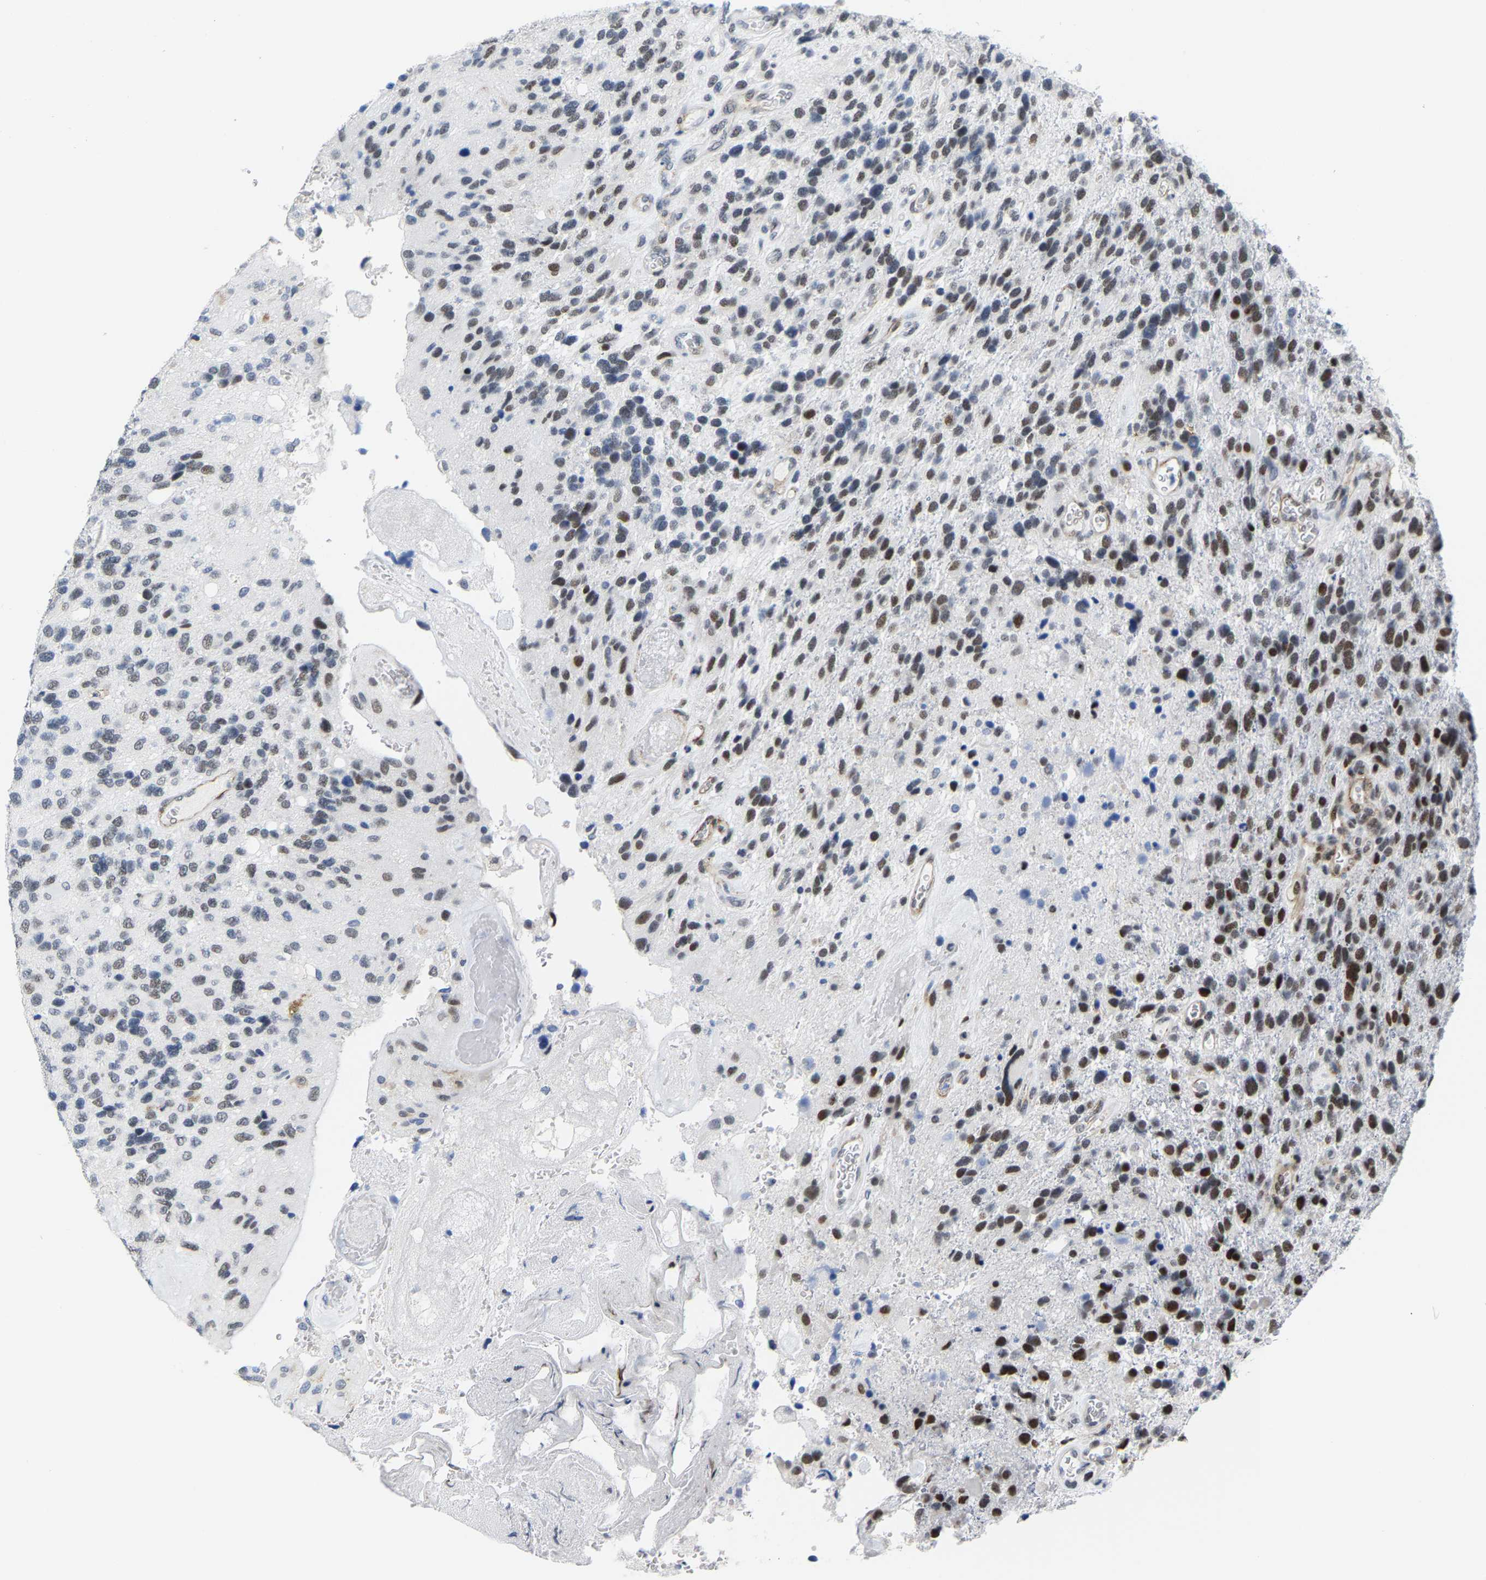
{"staining": {"intensity": "strong", "quantity": "<25%", "location": "nuclear"}, "tissue": "glioma", "cell_type": "Tumor cells", "image_type": "cancer", "snomed": [{"axis": "morphology", "description": "Glioma, malignant, High grade"}, {"axis": "topography", "description": "Brain"}], "caption": "Strong nuclear expression is present in about <25% of tumor cells in malignant high-grade glioma.", "gene": "FAM180A", "patient": {"sex": "female", "age": 58}}